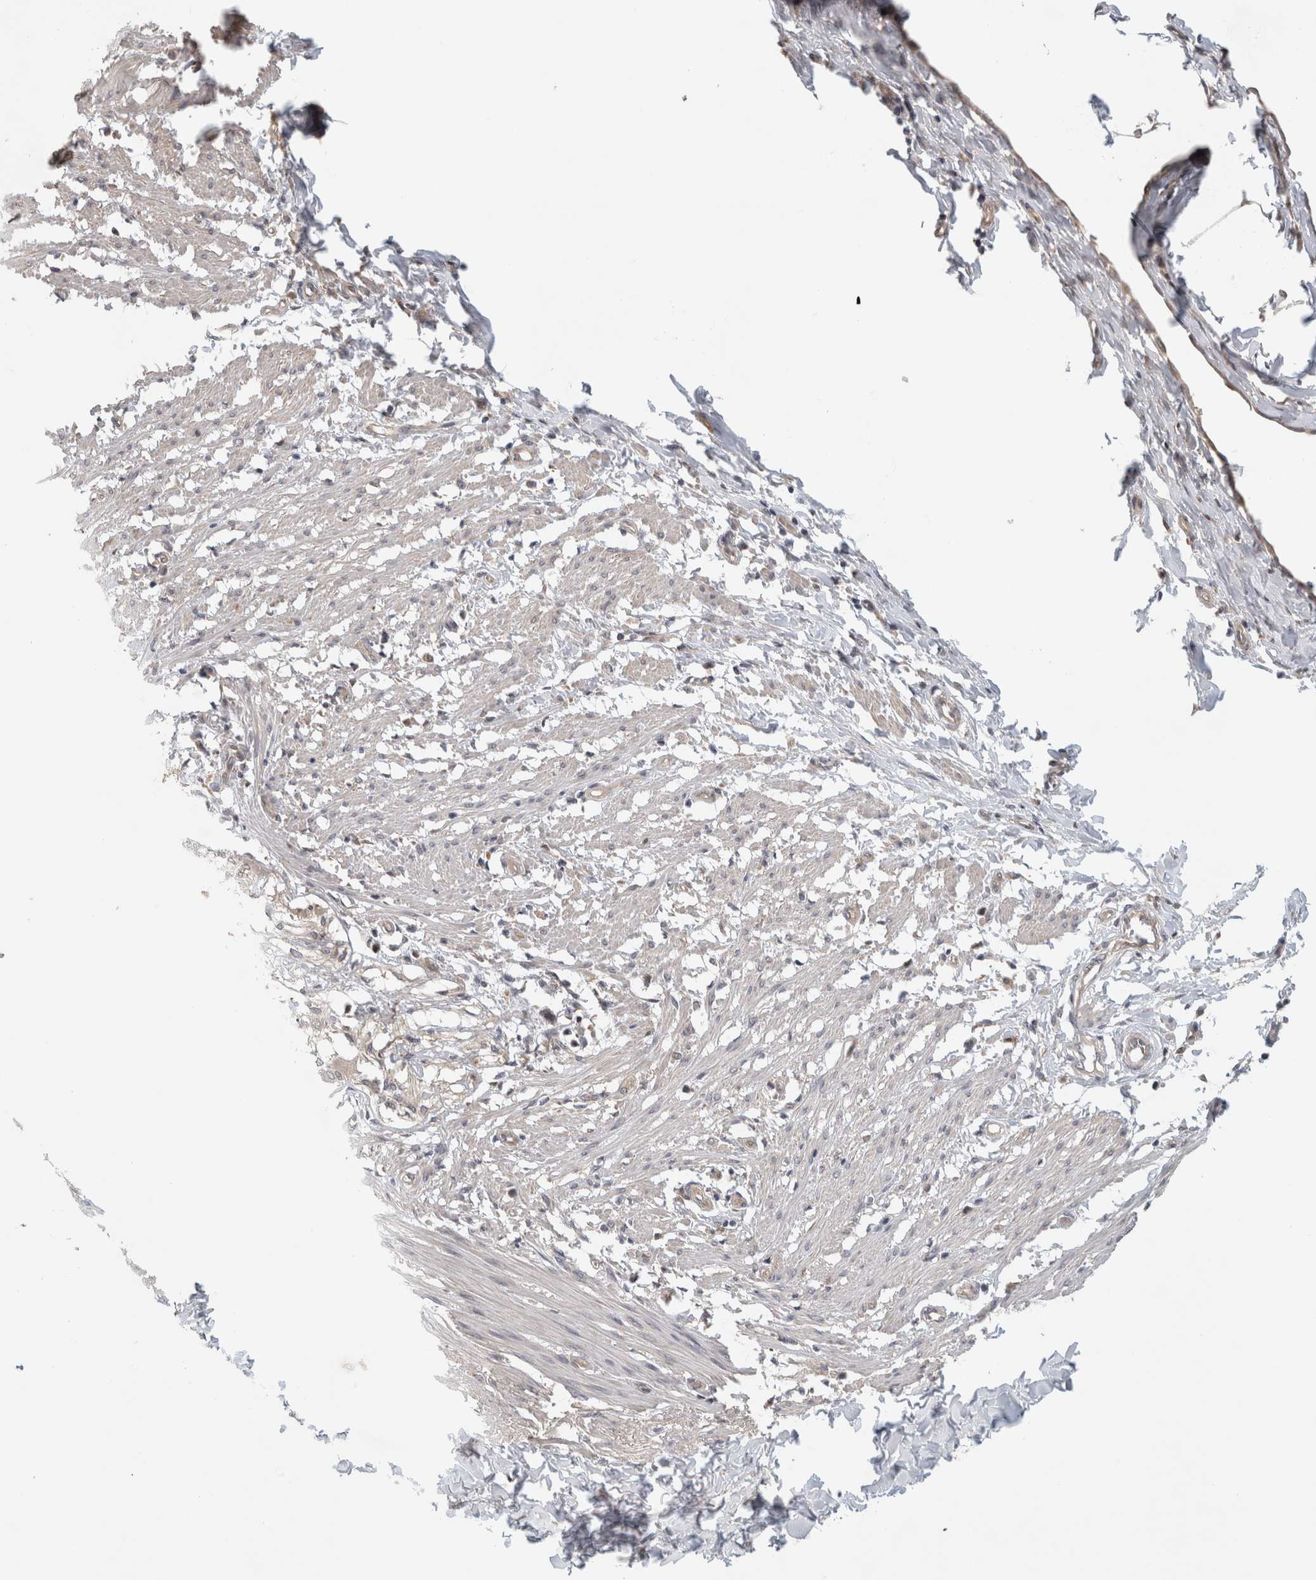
{"staining": {"intensity": "negative", "quantity": "none", "location": "none"}, "tissue": "smooth muscle", "cell_type": "Smooth muscle cells", "image_type": "normal", "snomed": [{"axis": "morphology", "description": "Normal tissue, NOS"}, {"axis": "morphology", "description": "Adenocarcinoma, NOS"}, {"axis": "topography", "description": "Smooth muscle"}, {"axis": "topography", "description": "Colon"}], "caption": "Protein analysis of benign smooth muscle reveals no significant expression in smooth muscle cells. The staining is performed using DAB brown chromogen with nuclei counter-stained in using hematoxylin.", "gene": "SGK1", "patient": {"sex": "male", "age": 14}}